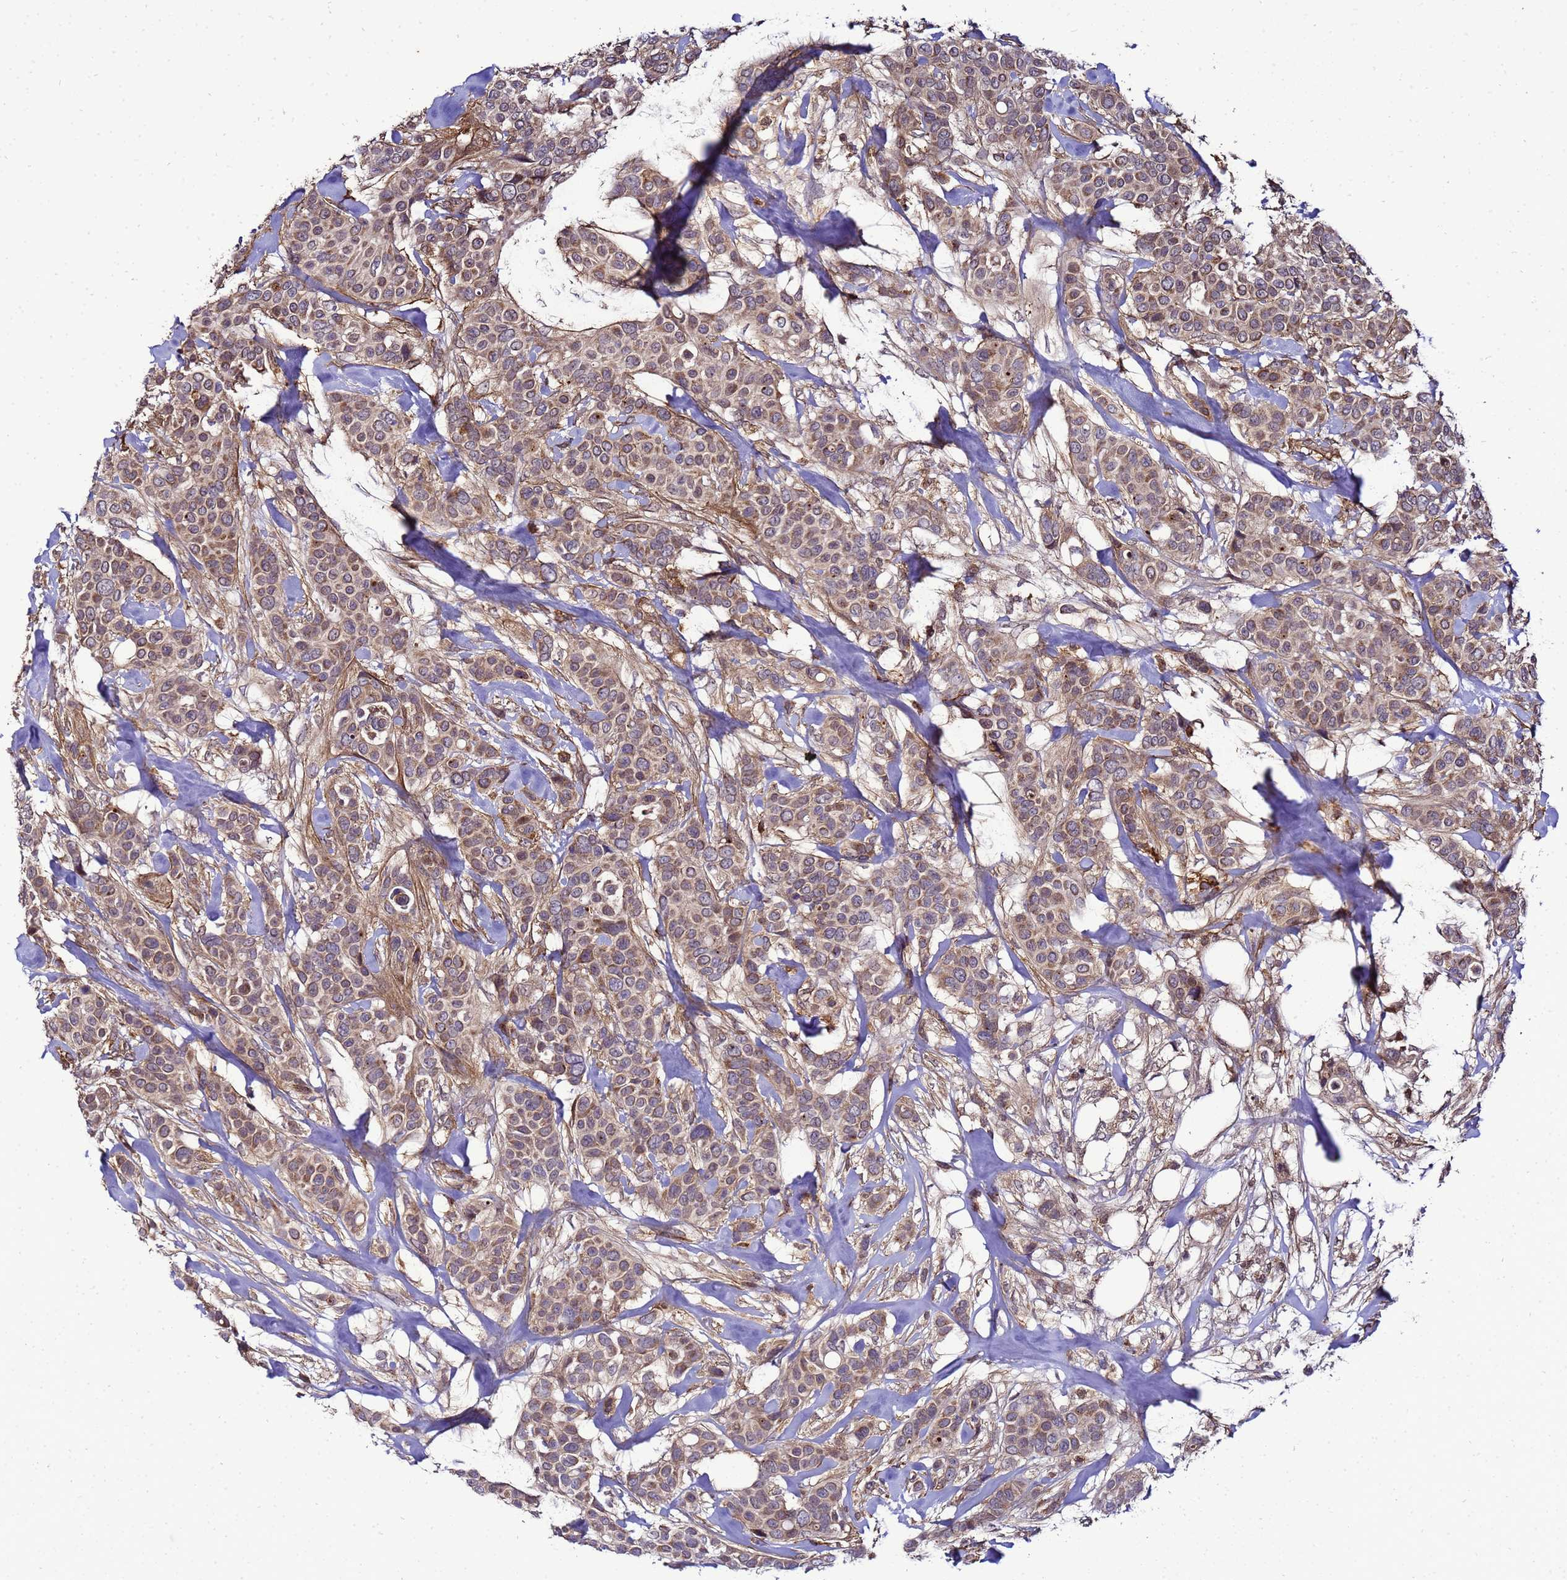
{"staining": {"intensity": "moderate", "quantity": ">75%", "location": "cytoplasmic/membranous"}, "tissue": "breast cancer", "cell_type": "Tumor cells", "image_type": "cancer", "snomed": [{"axis": "morphology", "description": "Lobular carcinoma"}, {"axis": "topography", "description": "Breast"}], "caption": "Moderate cytoplasmic/membranous protein expression is identified in about >75% of tumor cells in breast cancer (lobular carcinoma). (DAB (3,3'-diaminobenzidine) IHC with brightfield microscopy, high magnification).", "gene": "TRABD", "patient": {"sex": "female", "age": 51}}